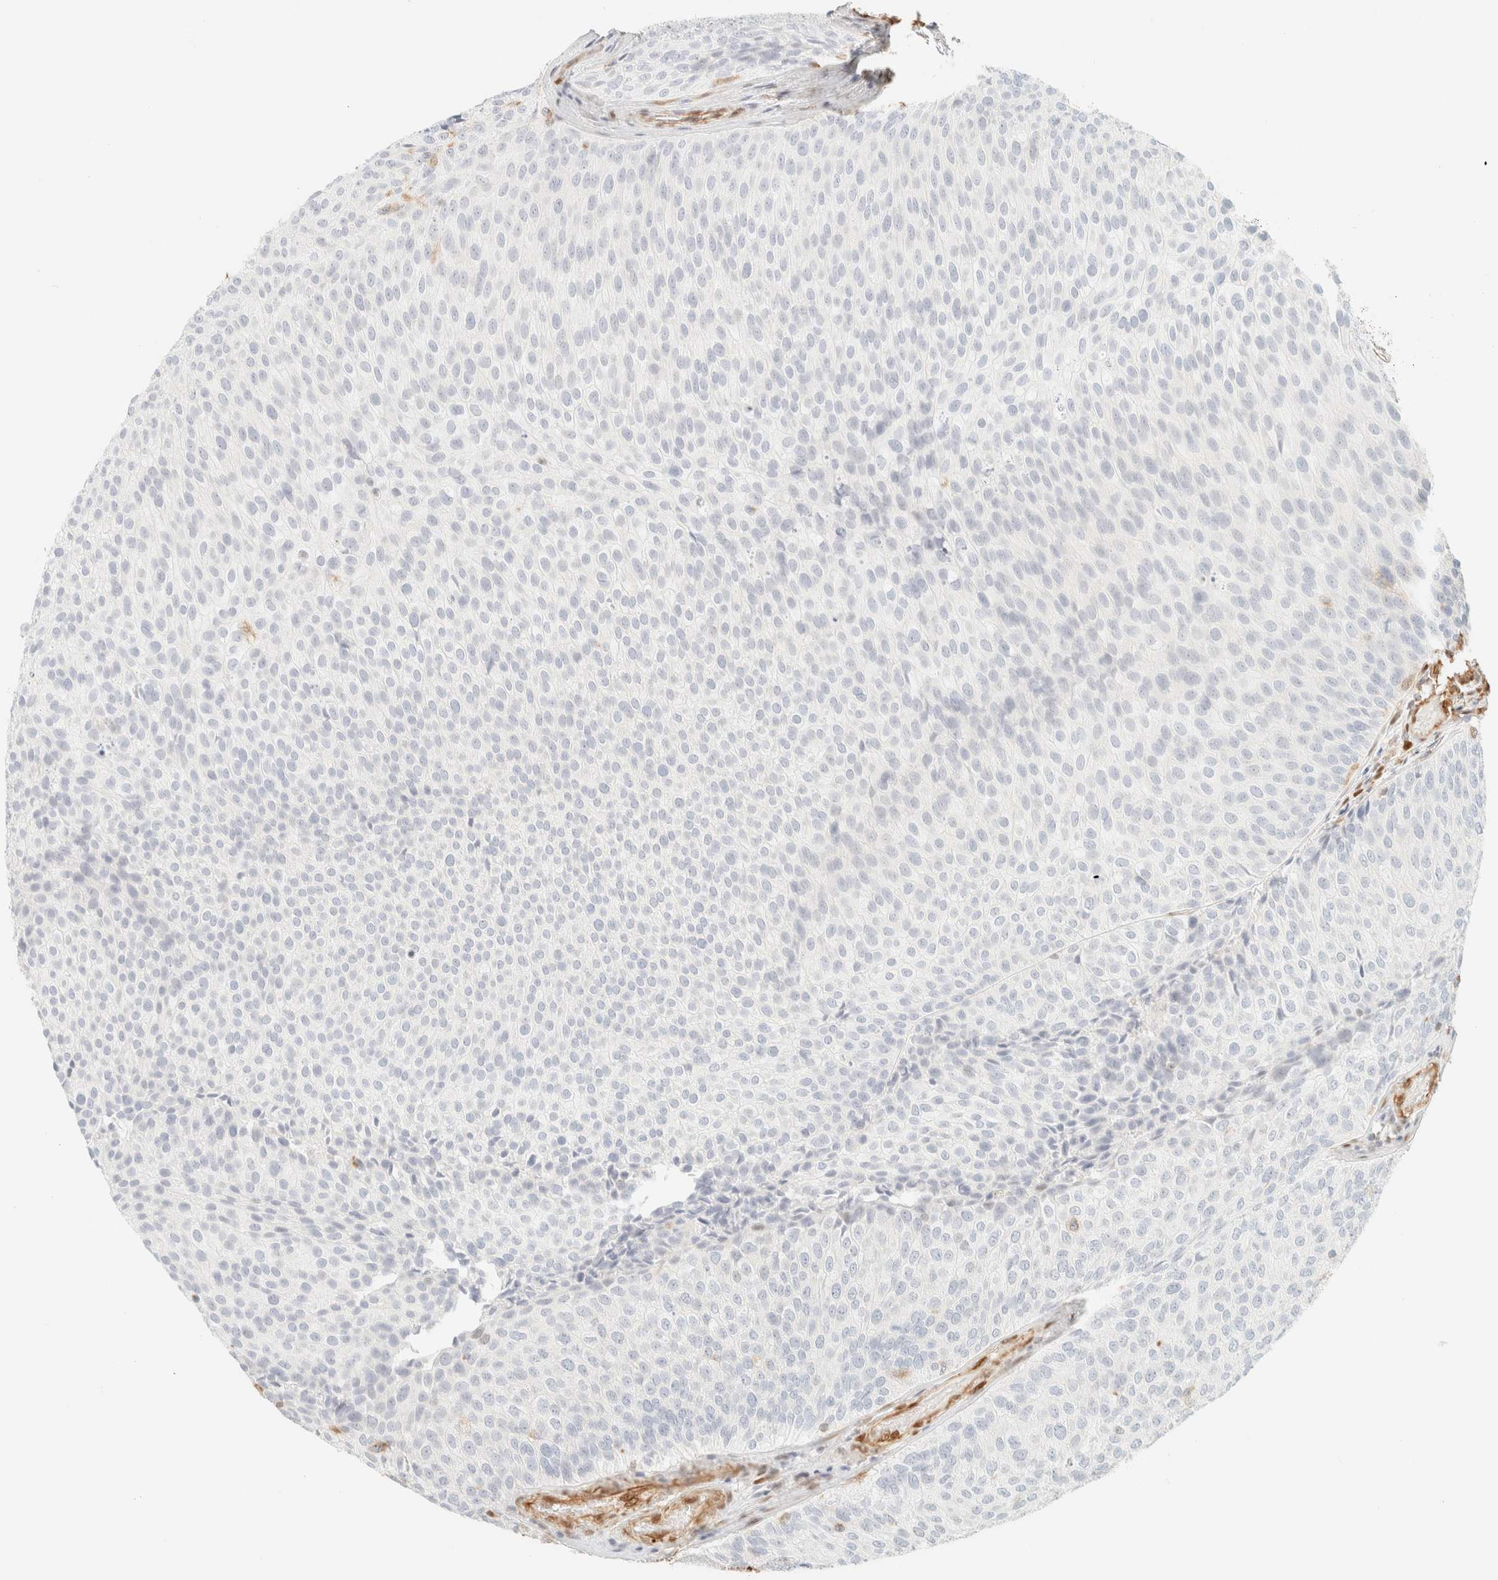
{"staining": {"intensity": "negative", "quantity": "none", "location": "none"}, "tissue": "urothelial cancer", "cell_type": "Tumor cells", "image_type": "cancer", "snomed": [{"axis": "morphology", "description": "Urothelial carcinoma, Low grade"}, {"axis": "topography", "description": "Urinary bladder"}], "caption": "An image of human urothelial cancer is negative for staining in tumor cells.", "gene": "ZSCAN18", "patient": {"sex": "male", "age": 86}}